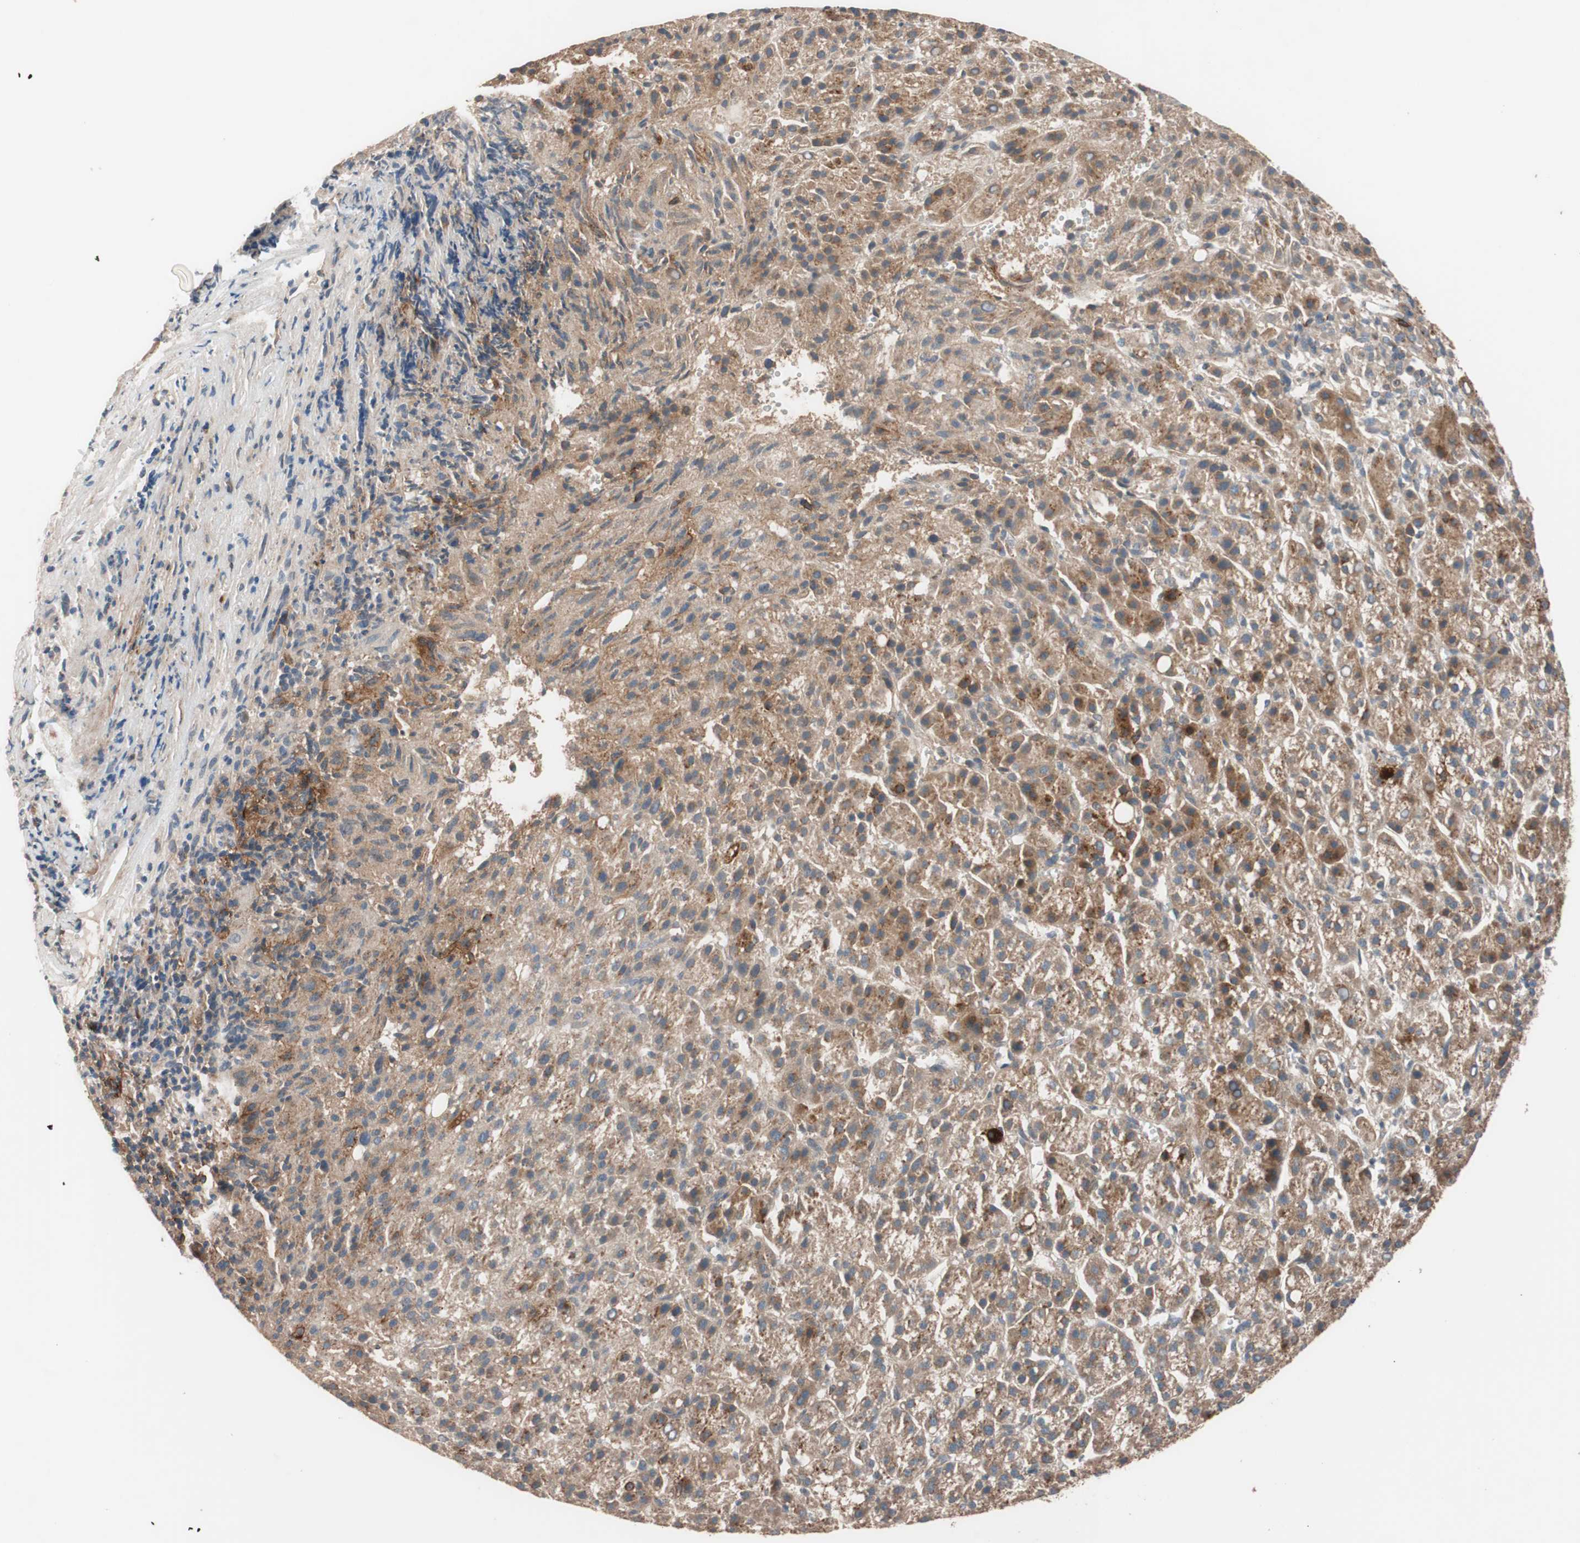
{"staining": {"intensity": "moderate", "quantity": ">75%", "location": "cytoplasmic/membranous"}, "tissue": "liver cancer", "cell_type": "Tumor cells", "image_type": "cancer", "snomed": [{"axis": "morphology", "description": "Carcinoma, Hepatocellular, NOS"}, {"axis": "topography", "description": "Liver"}], "caption": "Human liver cancer (hepatocellular carcinoma) stained for a protein (brown) demonstrates moderate cytoplasmic/membranous positive positivity in approximately >75% of tumor cells.", "gene": "SDC4", "patient": {"sex": "female", "age": 58}}